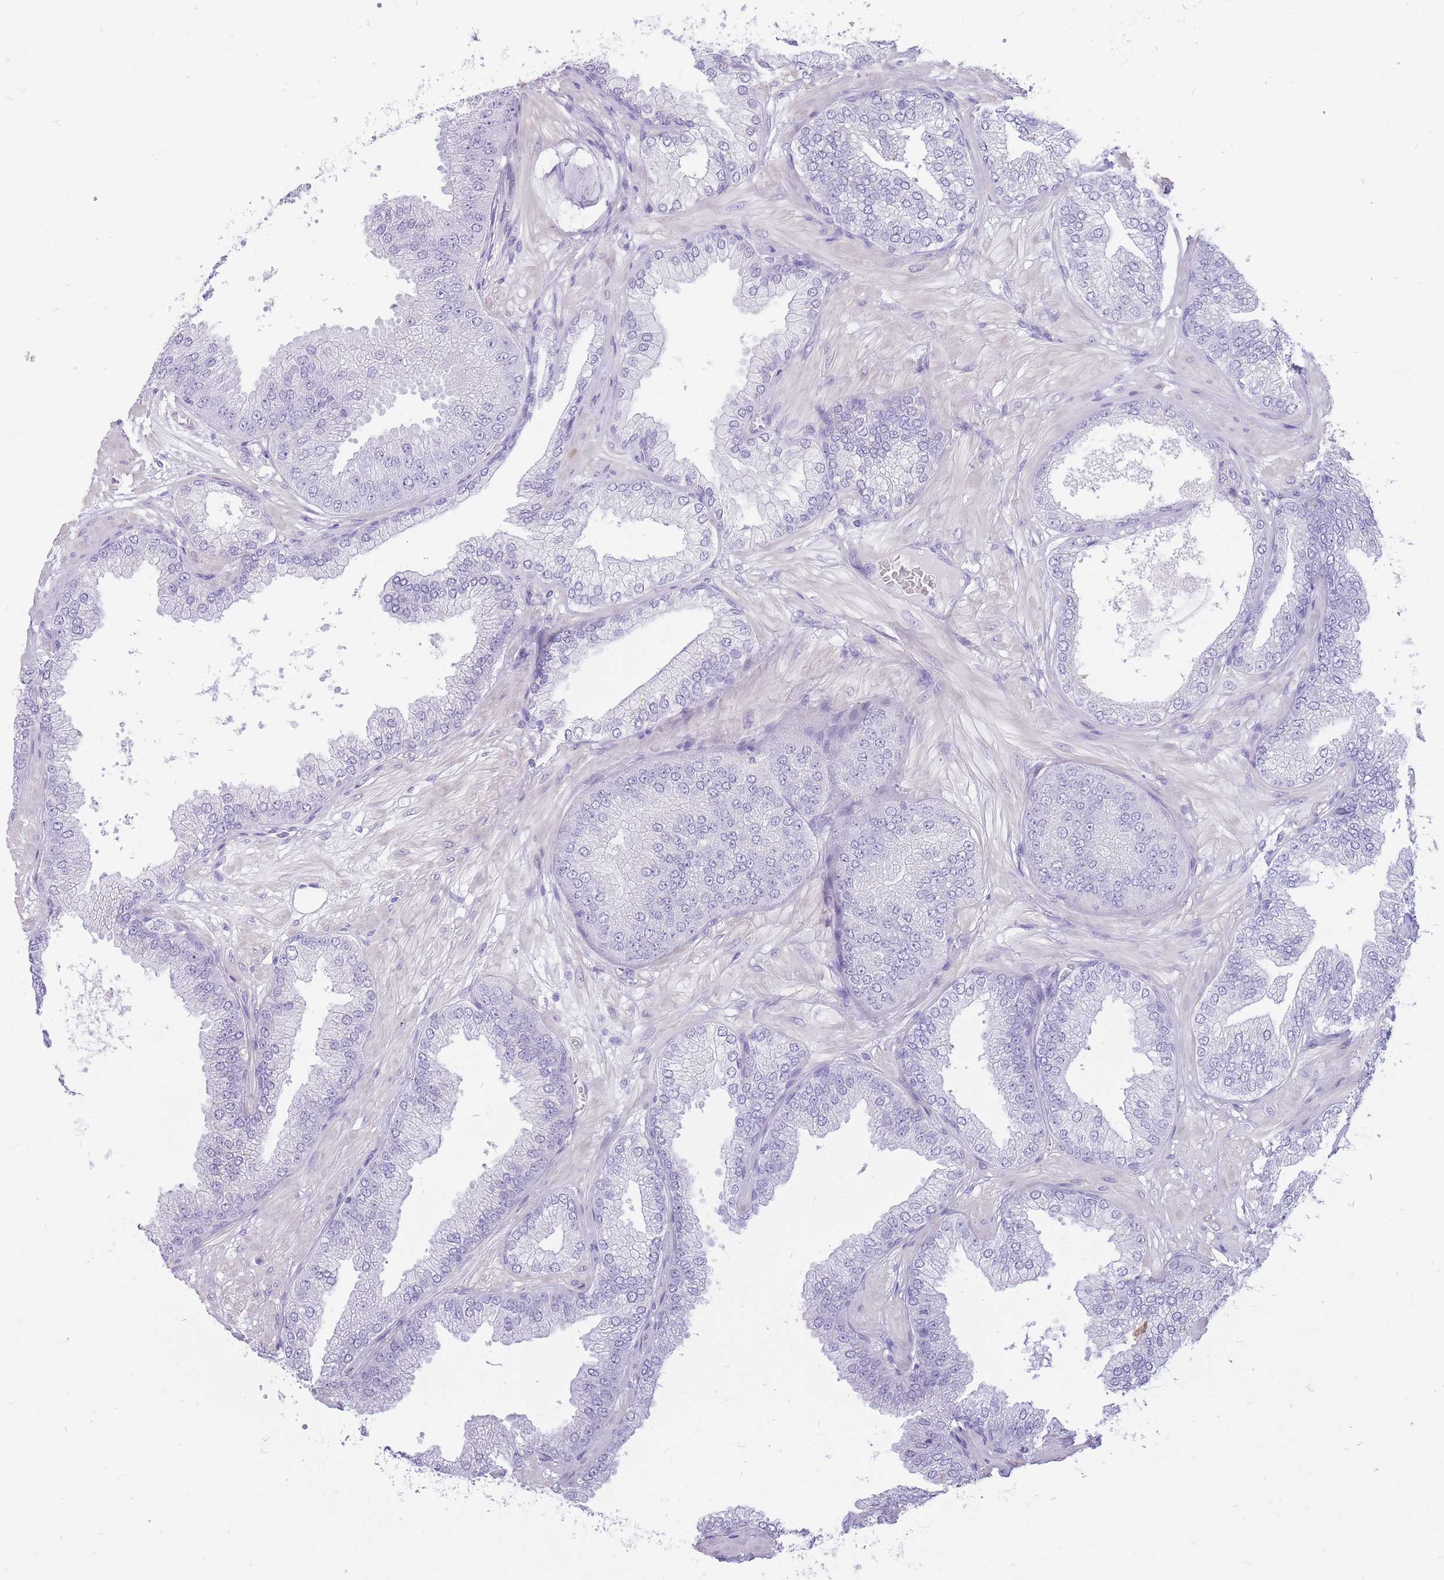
{"staining": {"intensity": "negative", "quantity": "none", "location": "none"}, "tissue": "prostate cancer", "cell_type": "Tumor cells", "image_type": "cancer", "snomed": [{"axis": "morphology", "description": "Adenocarcinoma, Low grade"}, {"axis": "topography", "description": "Prostate"}], "caption": "An image of human prostate cancer is negative for staining in tumor cells. (Immunohistochemistry, brightfield microscopy, high magnification).", "gene": "CYP21A2", "patient": {"sex": "male", "age": 55}}